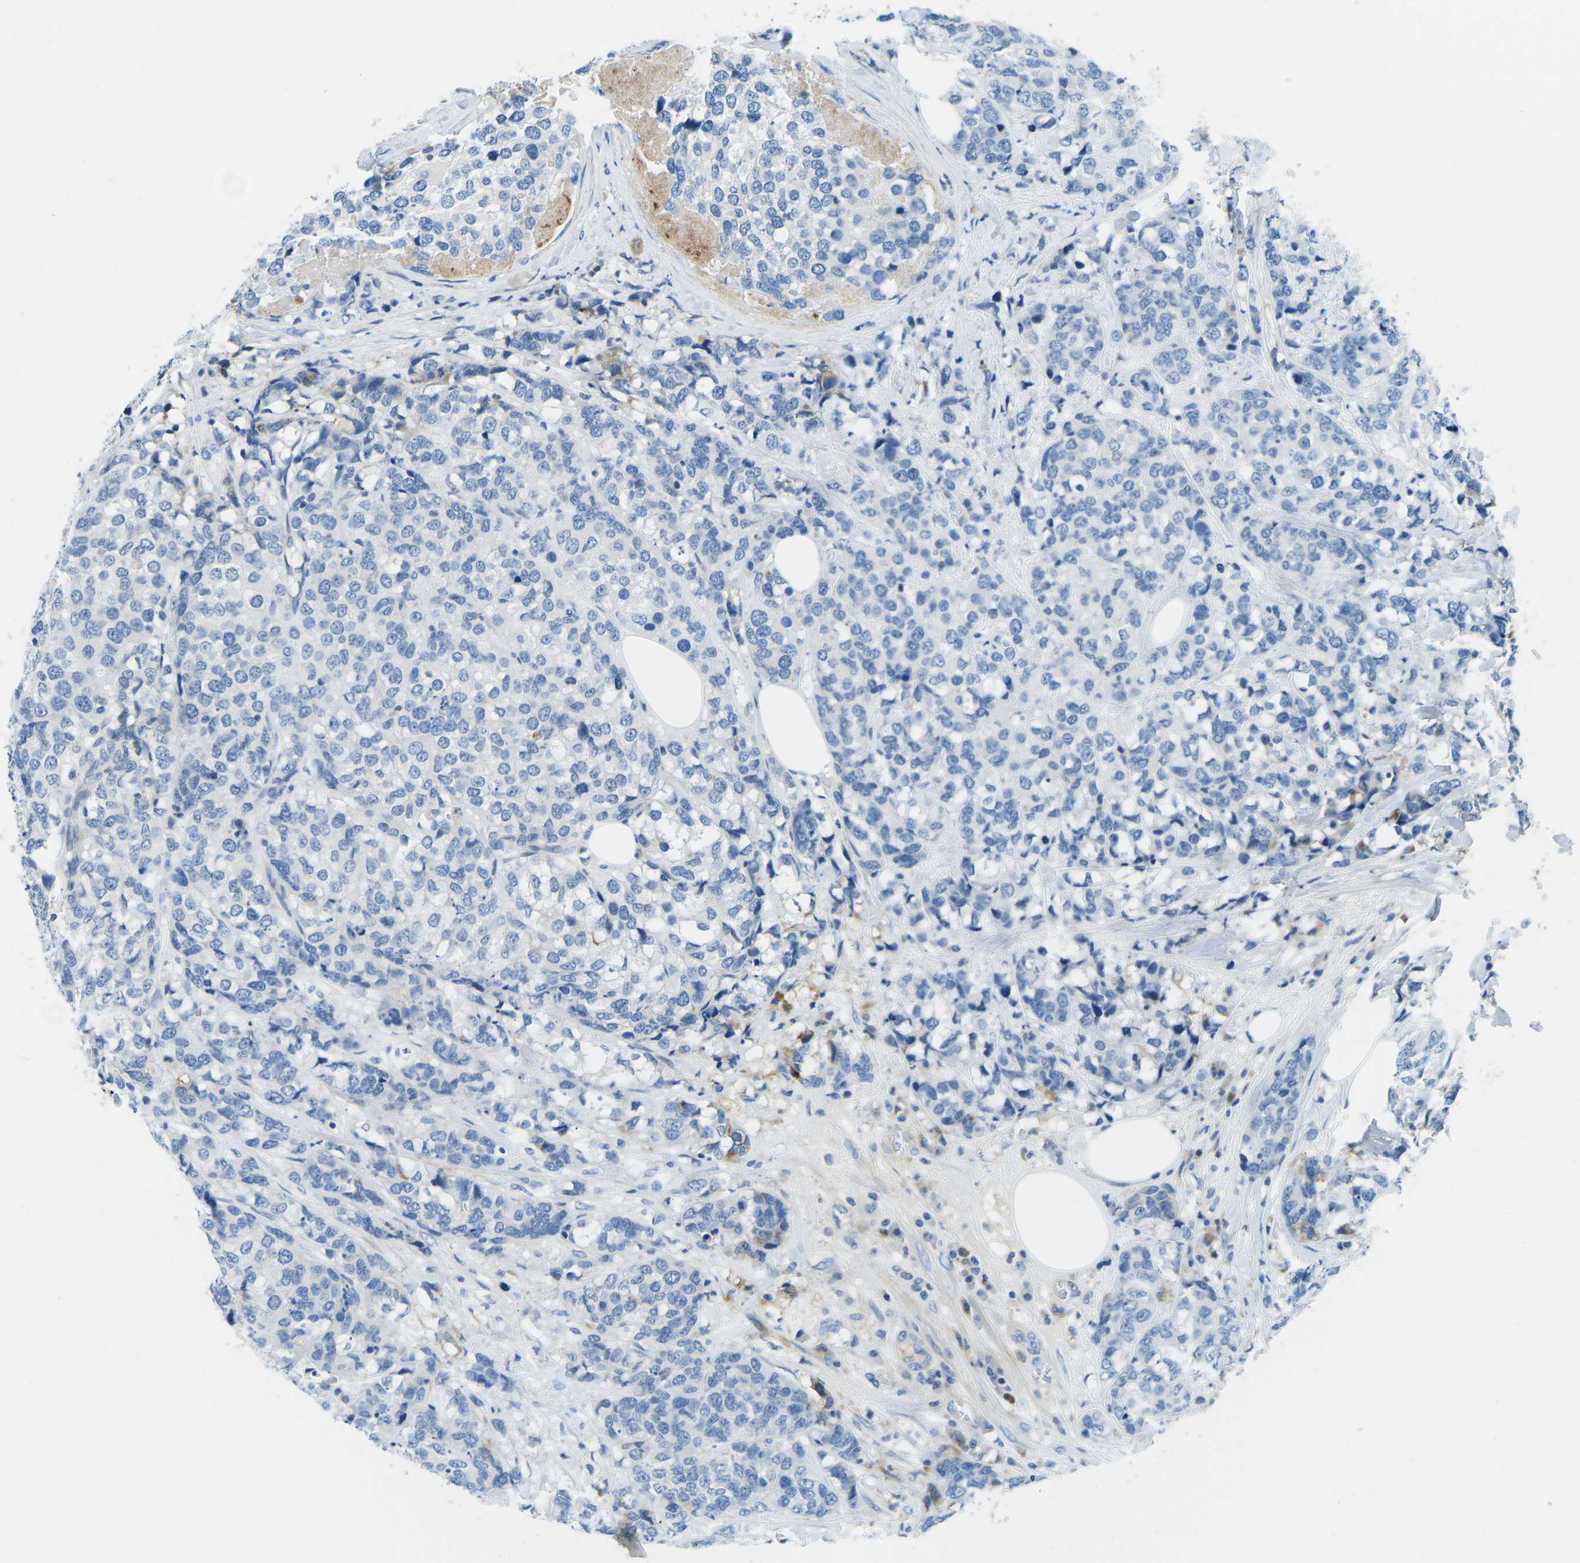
{"staining": {"intensity": "weak", "quantity": "<25%", "location": "cytoplasmic/membranous"}, "tissue": "breast cancer", "cell_type": "Tumor cells", "image_type": "cancer", "snomed": [{"axis": "morphology", "description": "Lobular carcinoma"}, {"axis": "topography", "description": "Breast"}], "caption": "The IHC image has no significant staining in tumor cells of breast cancer tissue.", "gene": "CFB", "patient": {"sex": "female", "age": 59}}